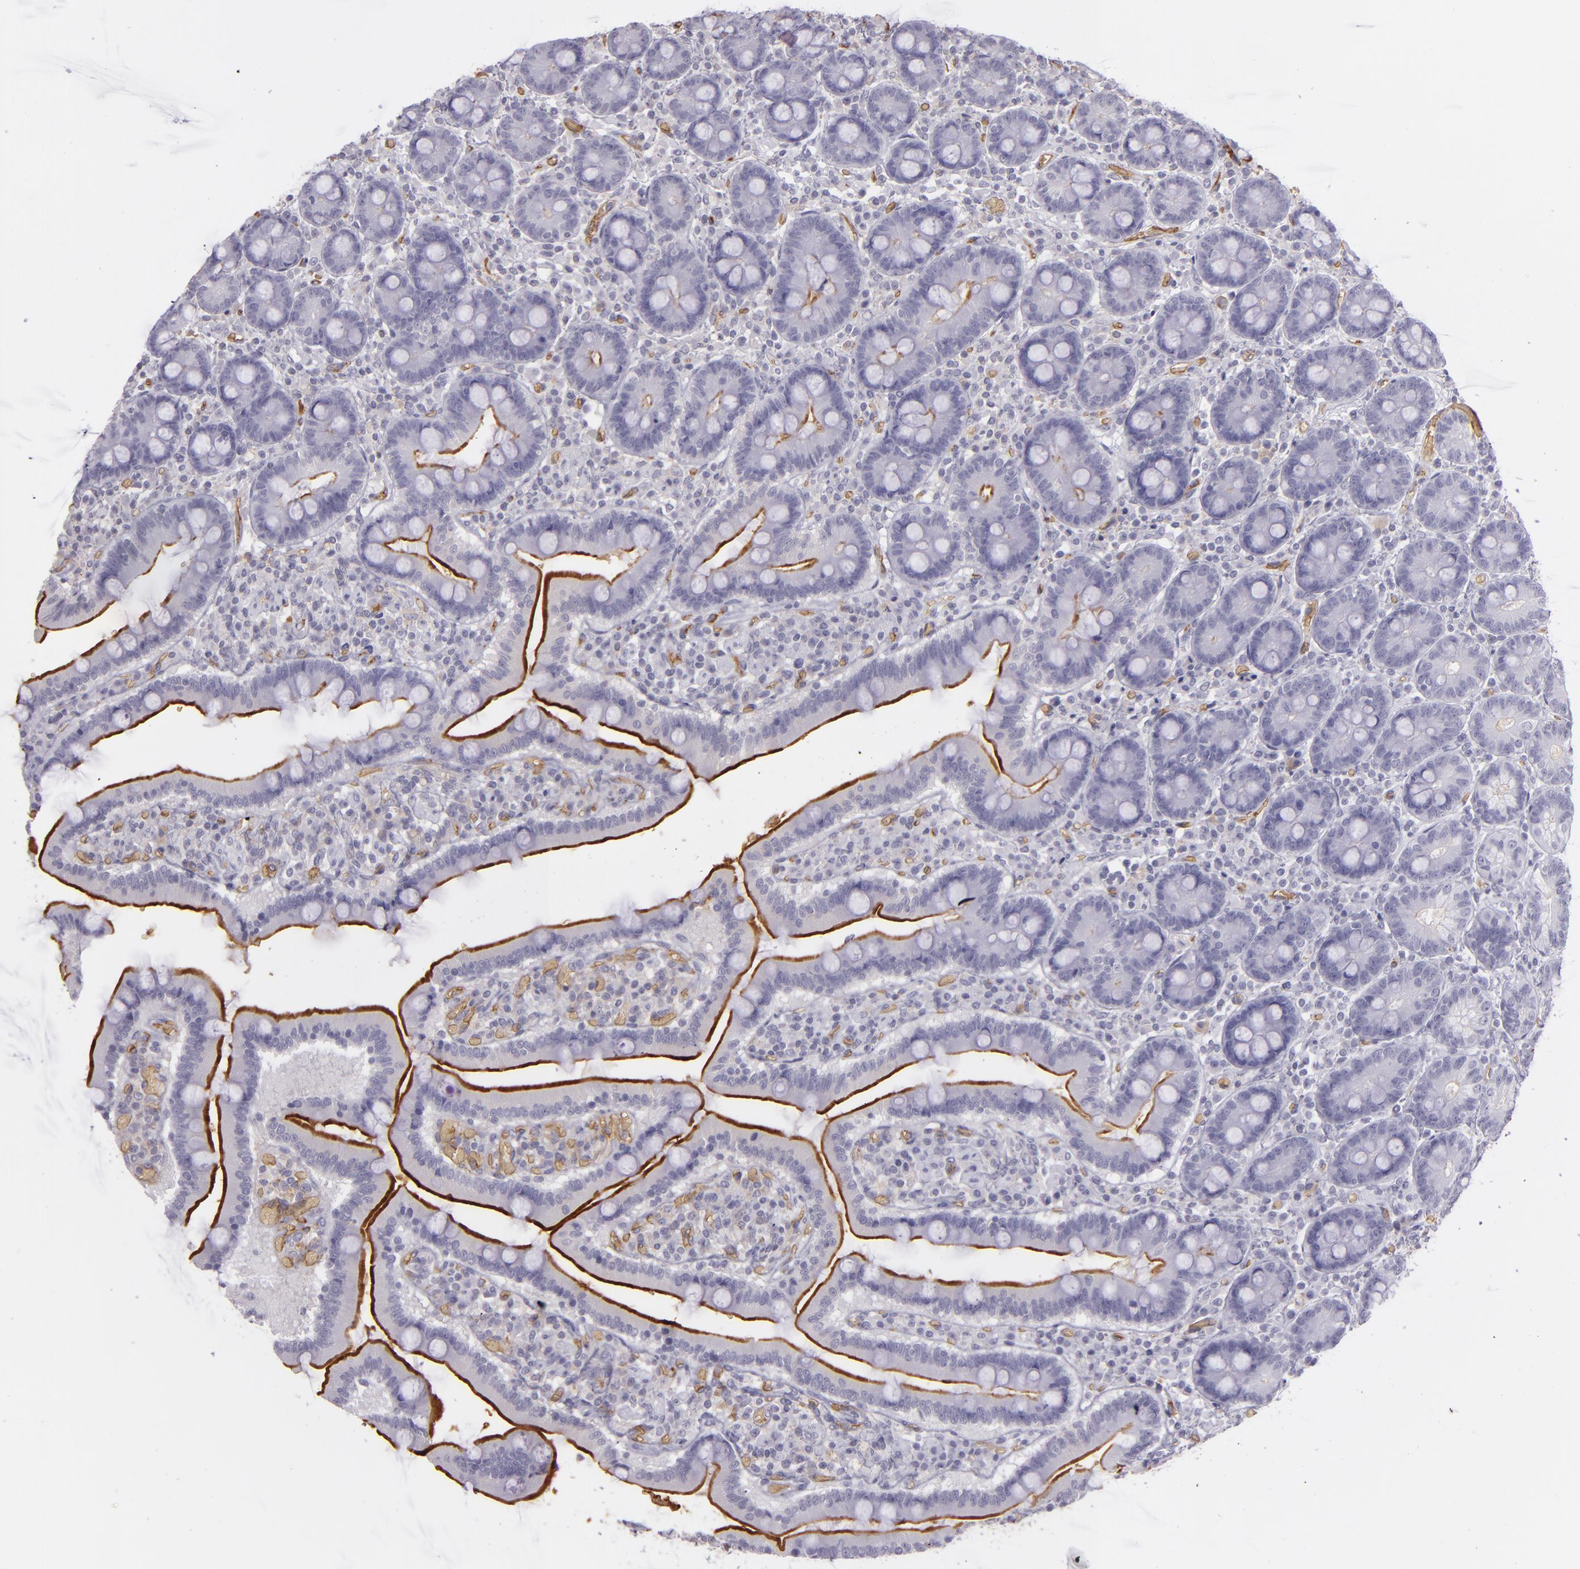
{"staining": {"intensity": "moderate", "quantity": "25%-75%", "location": "cytoplasmic/membranous"}, "tissue": "duodenum", "cell_type": "Glandular cells", "image_type": "normal", "snomed": [{"axis": "morphology", "description": "Normal tissue, NOS"}, {"axis": "topography", "description": "Duodenum"}], "caption": "Immunohistochemistry (IHC) image of unremarkable duodenum: duodenum stained using IHC reveals medium levels of moderate protein expression localized specifically in the cytoplasmic/membranous of glandular cells, appearing as a cytoplasmic/membranous brown color.", "gene": "ACE", "patient": {"sex": "male", "age": 66}}